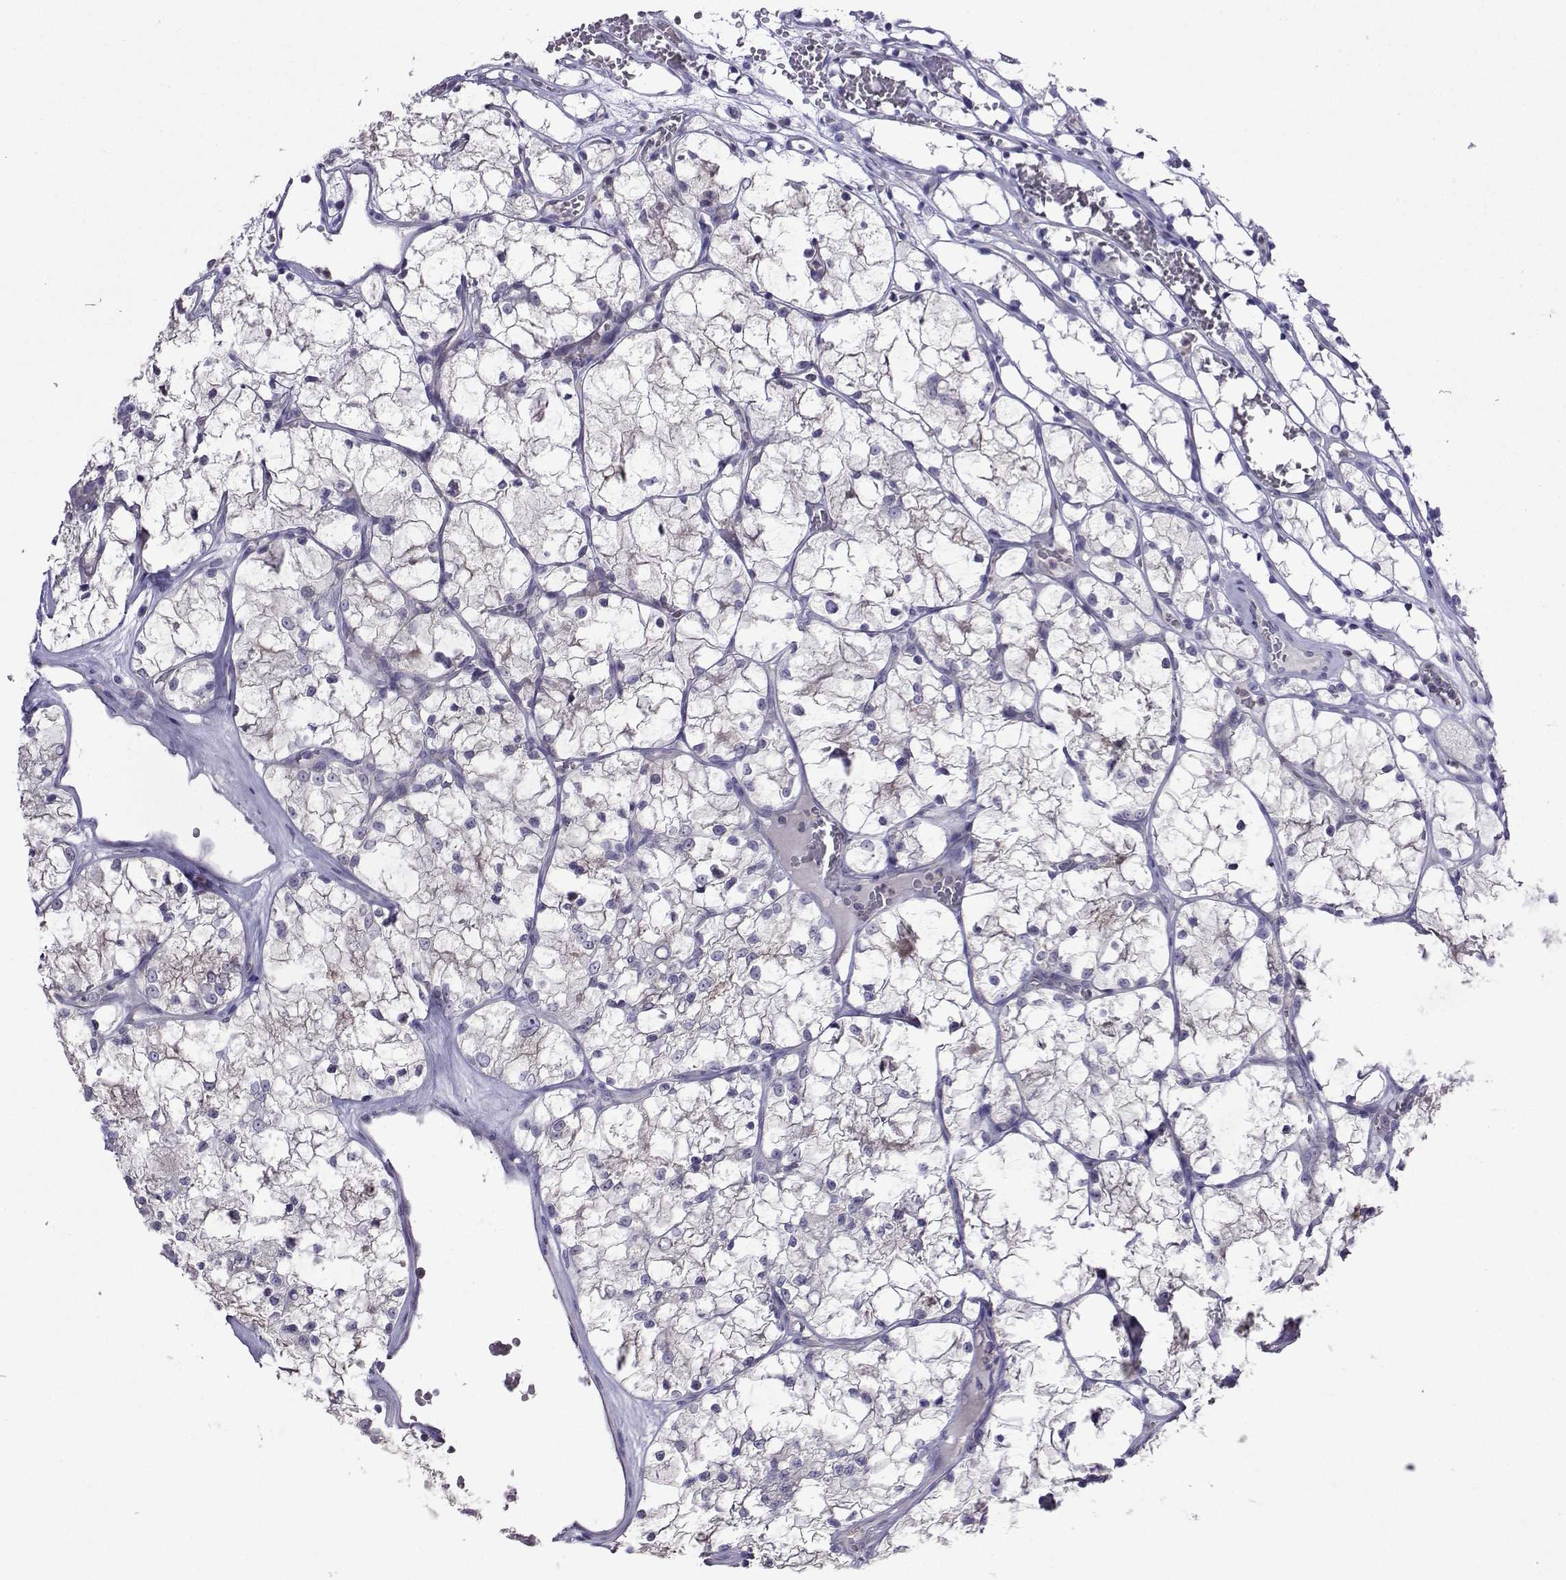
{"staining": {"intensity": "negative", "quantity": "none", "location": "none"}, "tissue": "renal cancer", "cell_type": "Tumor cells", "image_type": "cancer", "snomed": [{"axis": "morphology", "description": "Adenocarcinoma, NOS"}, {"axis": "topography", "description": "Kidney"}], "caption": "This is a micrograph of immunohistochemistry (IHC) staining of renal cancer, which shows no staining in tumor cells.", "gene": "FCAMR", "patient": {"sex": "female", "age": 69}}